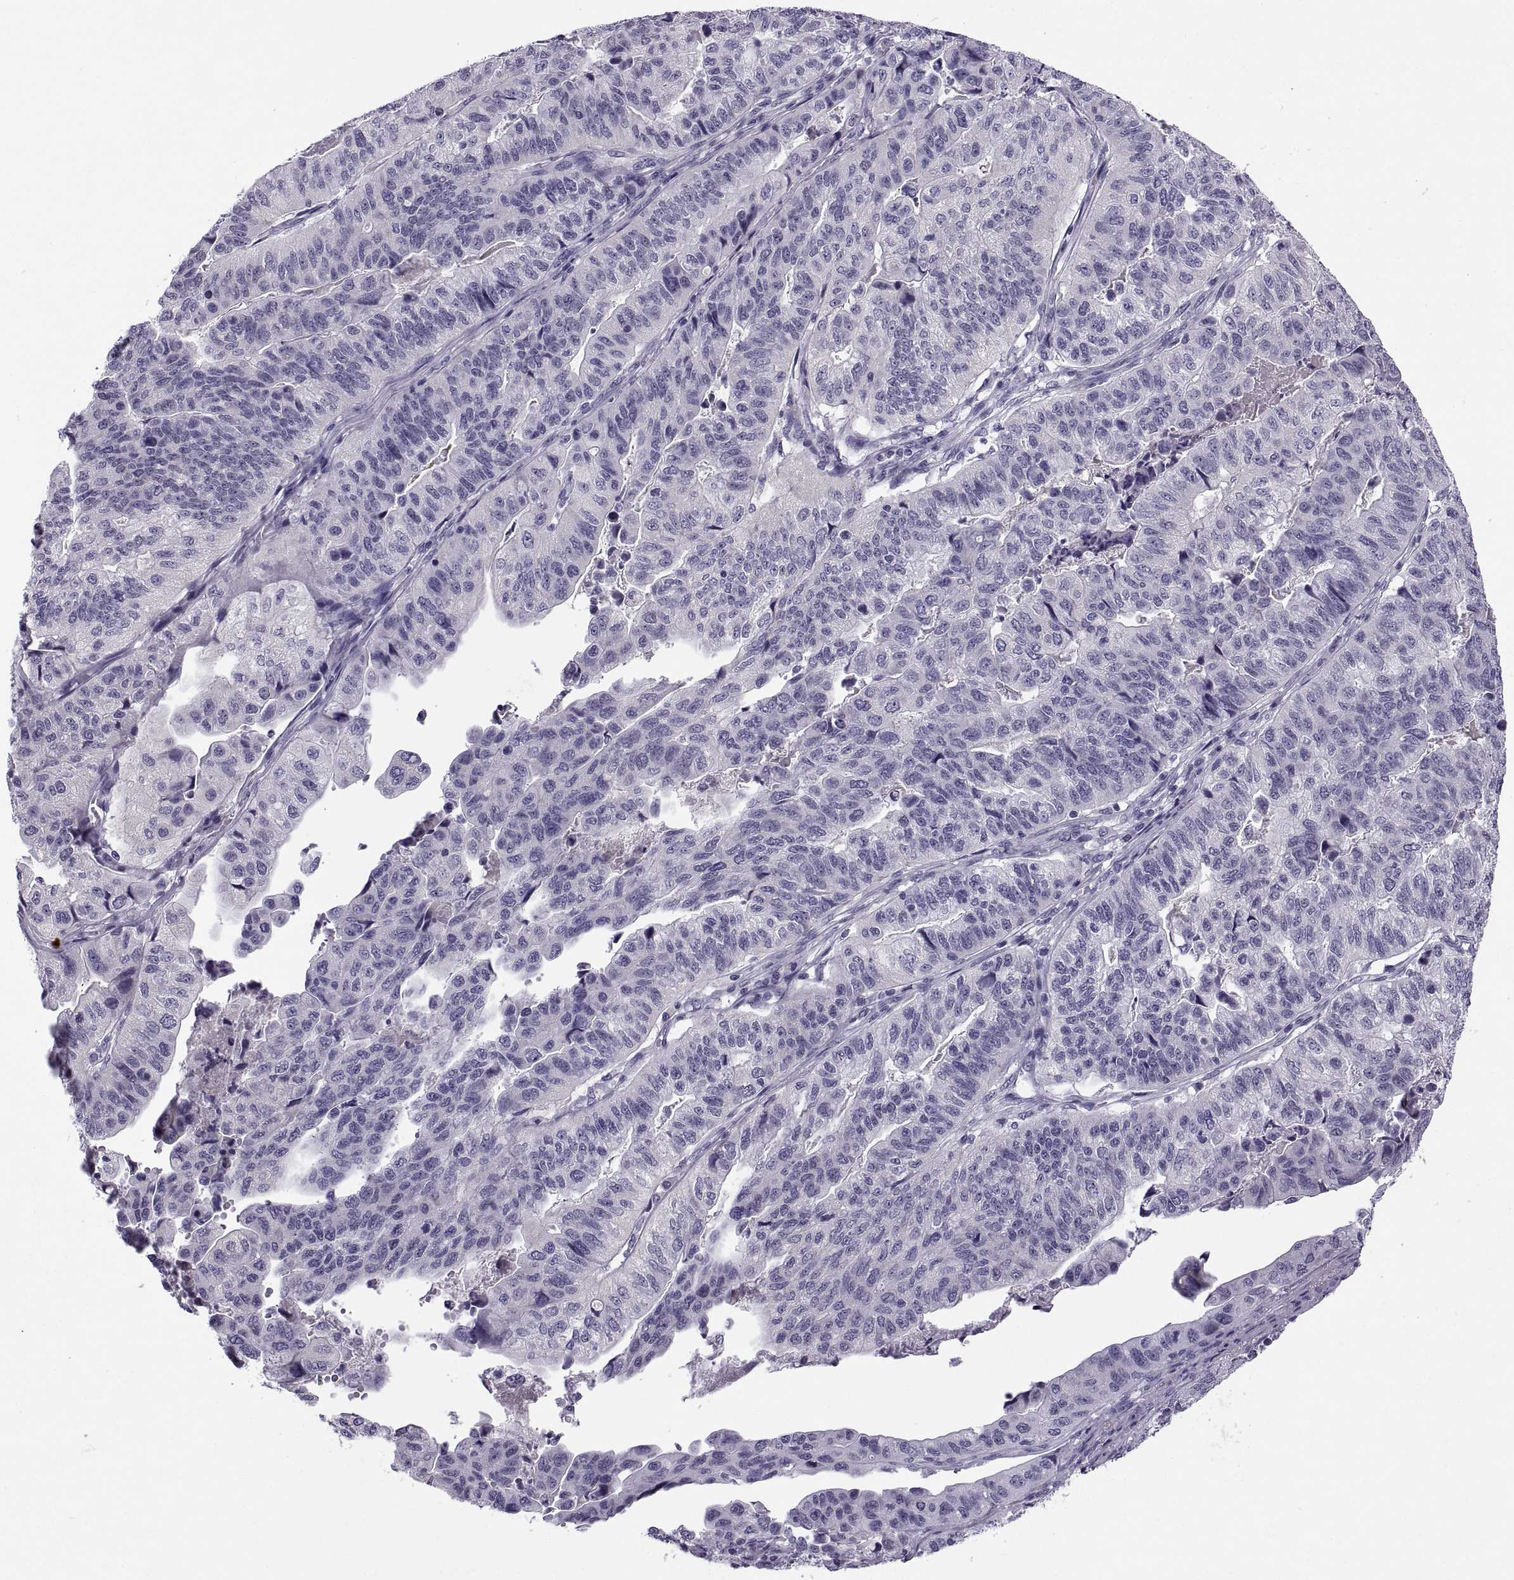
{"staining": {"intensity": "negative", "quantity": "none", "location": "none"}, "tissue": "stomach cancer", "cell_type": "Tumor cells", "image_type": "cancer", "snomed": [{"axis": "morphology", "description": "Adenocarcinoma, NOS"}, {"axis": "topography", "description": "Stomach, upper"}], "caption": "Immunohistochemical staining of stomach cancer (adenocarcinoma) demonstrates no significant staining in tumor cells.", "gene": "MAGEB1", "patient": {"sex": "female", "age": 67}}